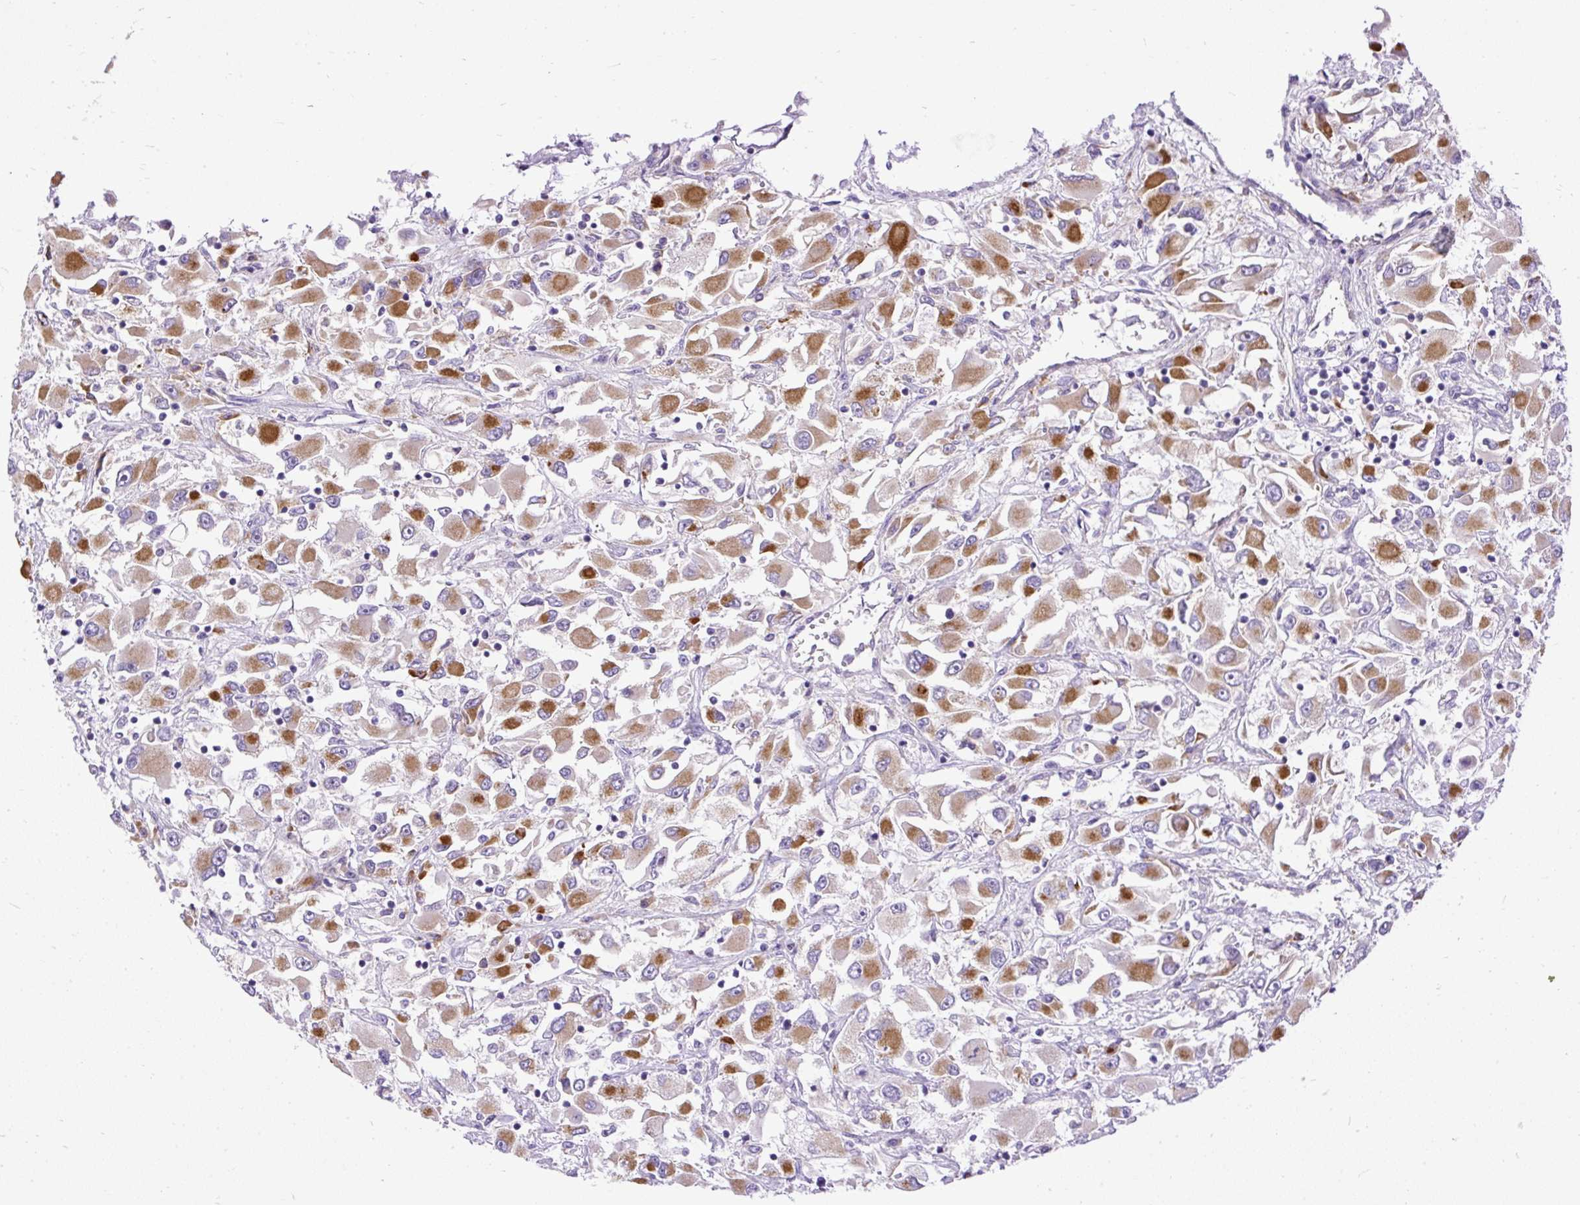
{"staining": {"intensity": "moderate", "quantity": ">75%", "location": "cytoplasmic/membranous"}, "tissue": "renal cancer", "cell_type": "Tumor cells", "image_type": "cancer", "snomed": [{"axis": "morphology", "description": "Adenocarcinoma, NOS"}, {"axis": "topography", "description": "Kidney"}], "caption": "A photomicrograph of human adenocarcinoma (renal) stained for a protein shows moderate cytoplasmic/membranous brown staining in tumor cells.", "gene": "SYBU", "patient": {"sex": "female", "age": 52}}